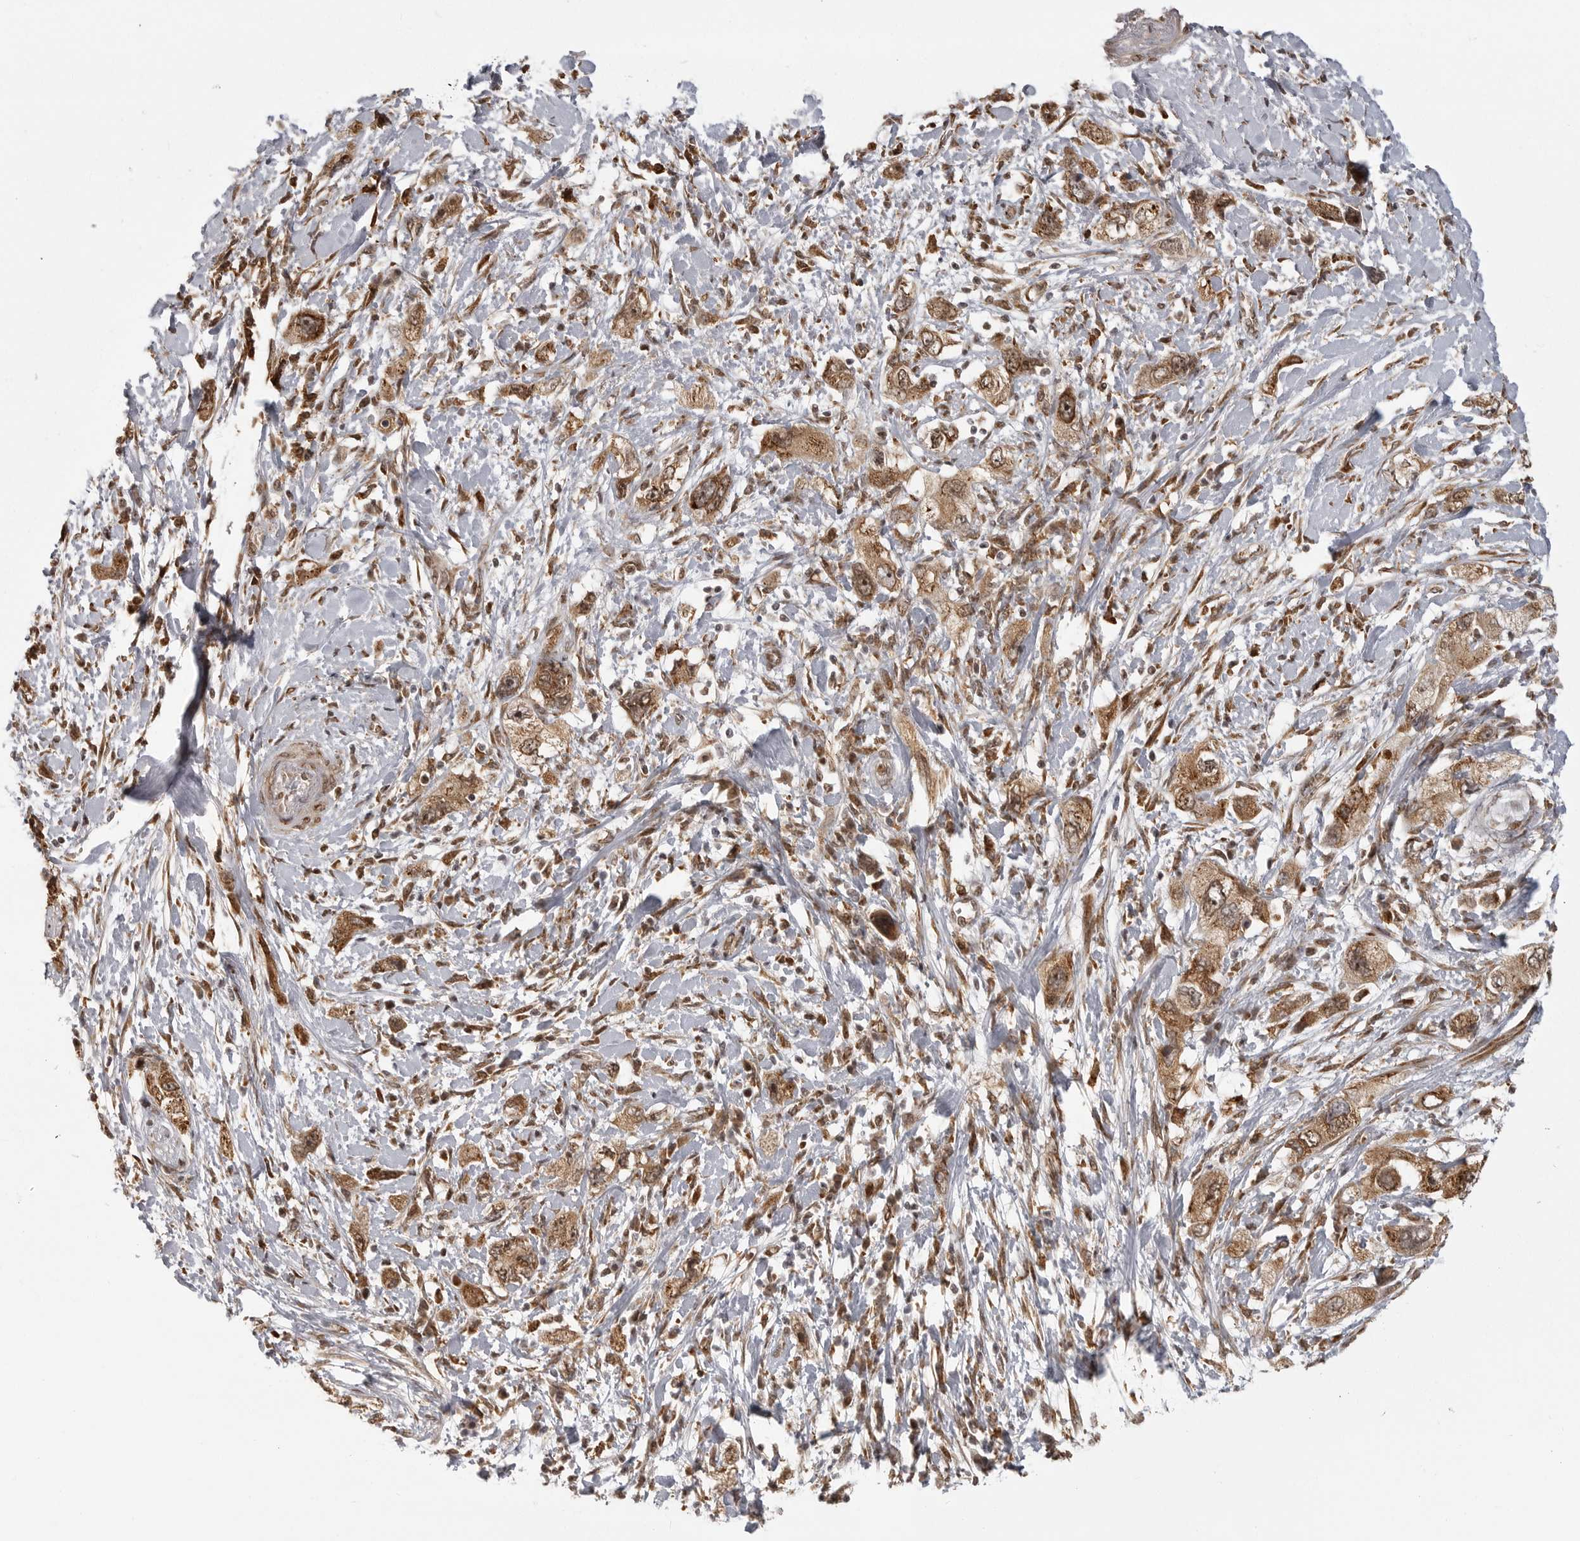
{"staining": {"intensity": "moderate", "quantity": ">75%", "location": "cytoplasmic/membranous,nuclear"}, "tissue": "pancreatic cancer", "cell_type": "Tumor cells", "image_type": "cancer", "snomed": [{"axis": "morphology", "description": "Adenocarcinoma, NOS"}, {"axis": "topography", "description": "Pancreas"}], "caption": "Protein staining of pancreatic adenocarcinoma tissue displays moderate cytoplasmic/membranous and nuclear staining in about >75% of tumor cells.", "gene": "ISG20L2", "patient": {"sex": "female", "age": 73}}